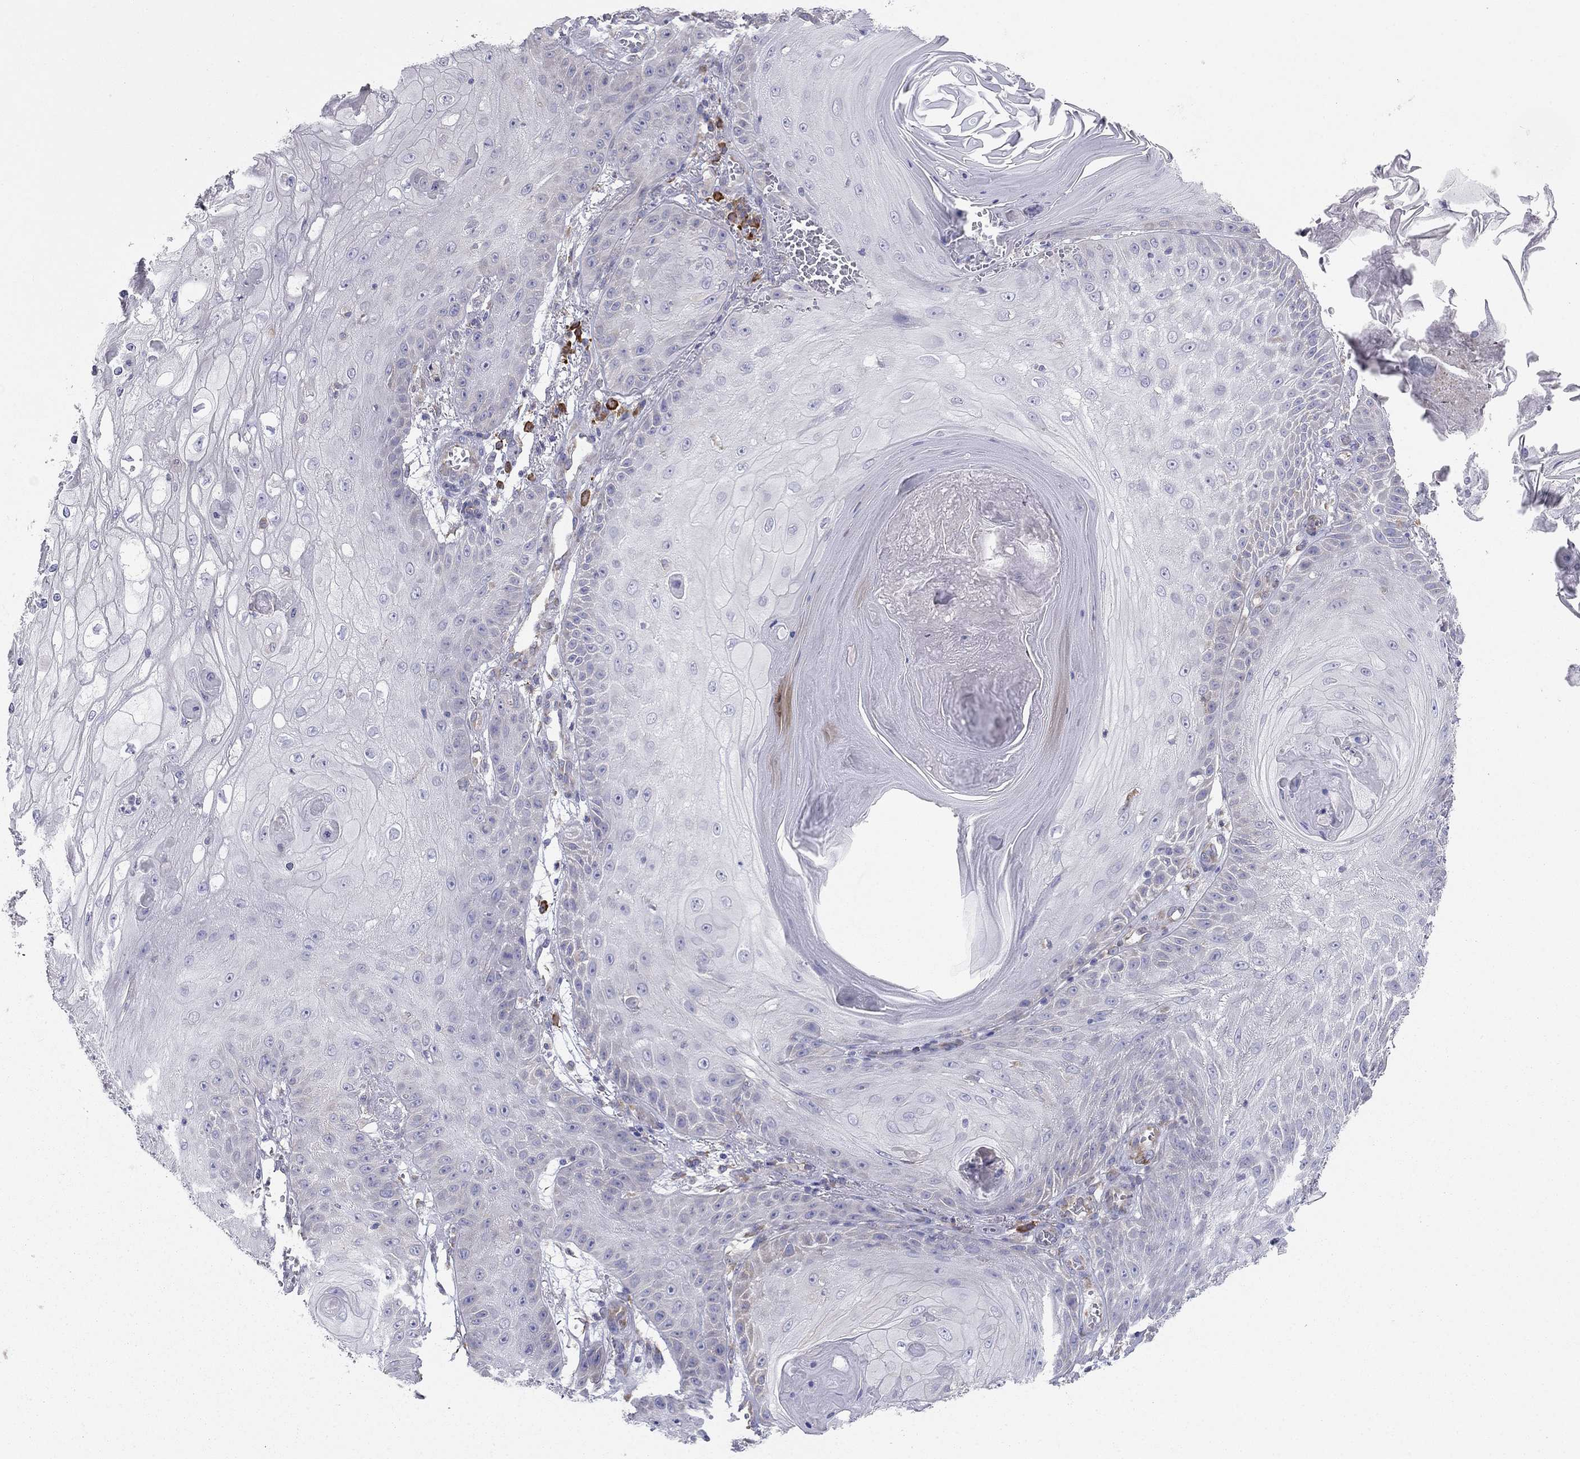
{"staining": {"intensity": "negative", "quantity": "none", "location": "none"}, "tissue": "skin cancer", "cell_type": "Tumor cells", "image_type": "cancer", "snomed": [{"axis": "morphology", "description": "Squamous cell carcinoma, NOS"}, {"axis": "topography", "description": "Skin"}], "caption": "The IHC micrograph has no significant expression in tumor cells of skin cancer (squamous cell carcinoma) tissue.", "gene": "LONRF2", "patient": {"sex": "male", "age": 70}}